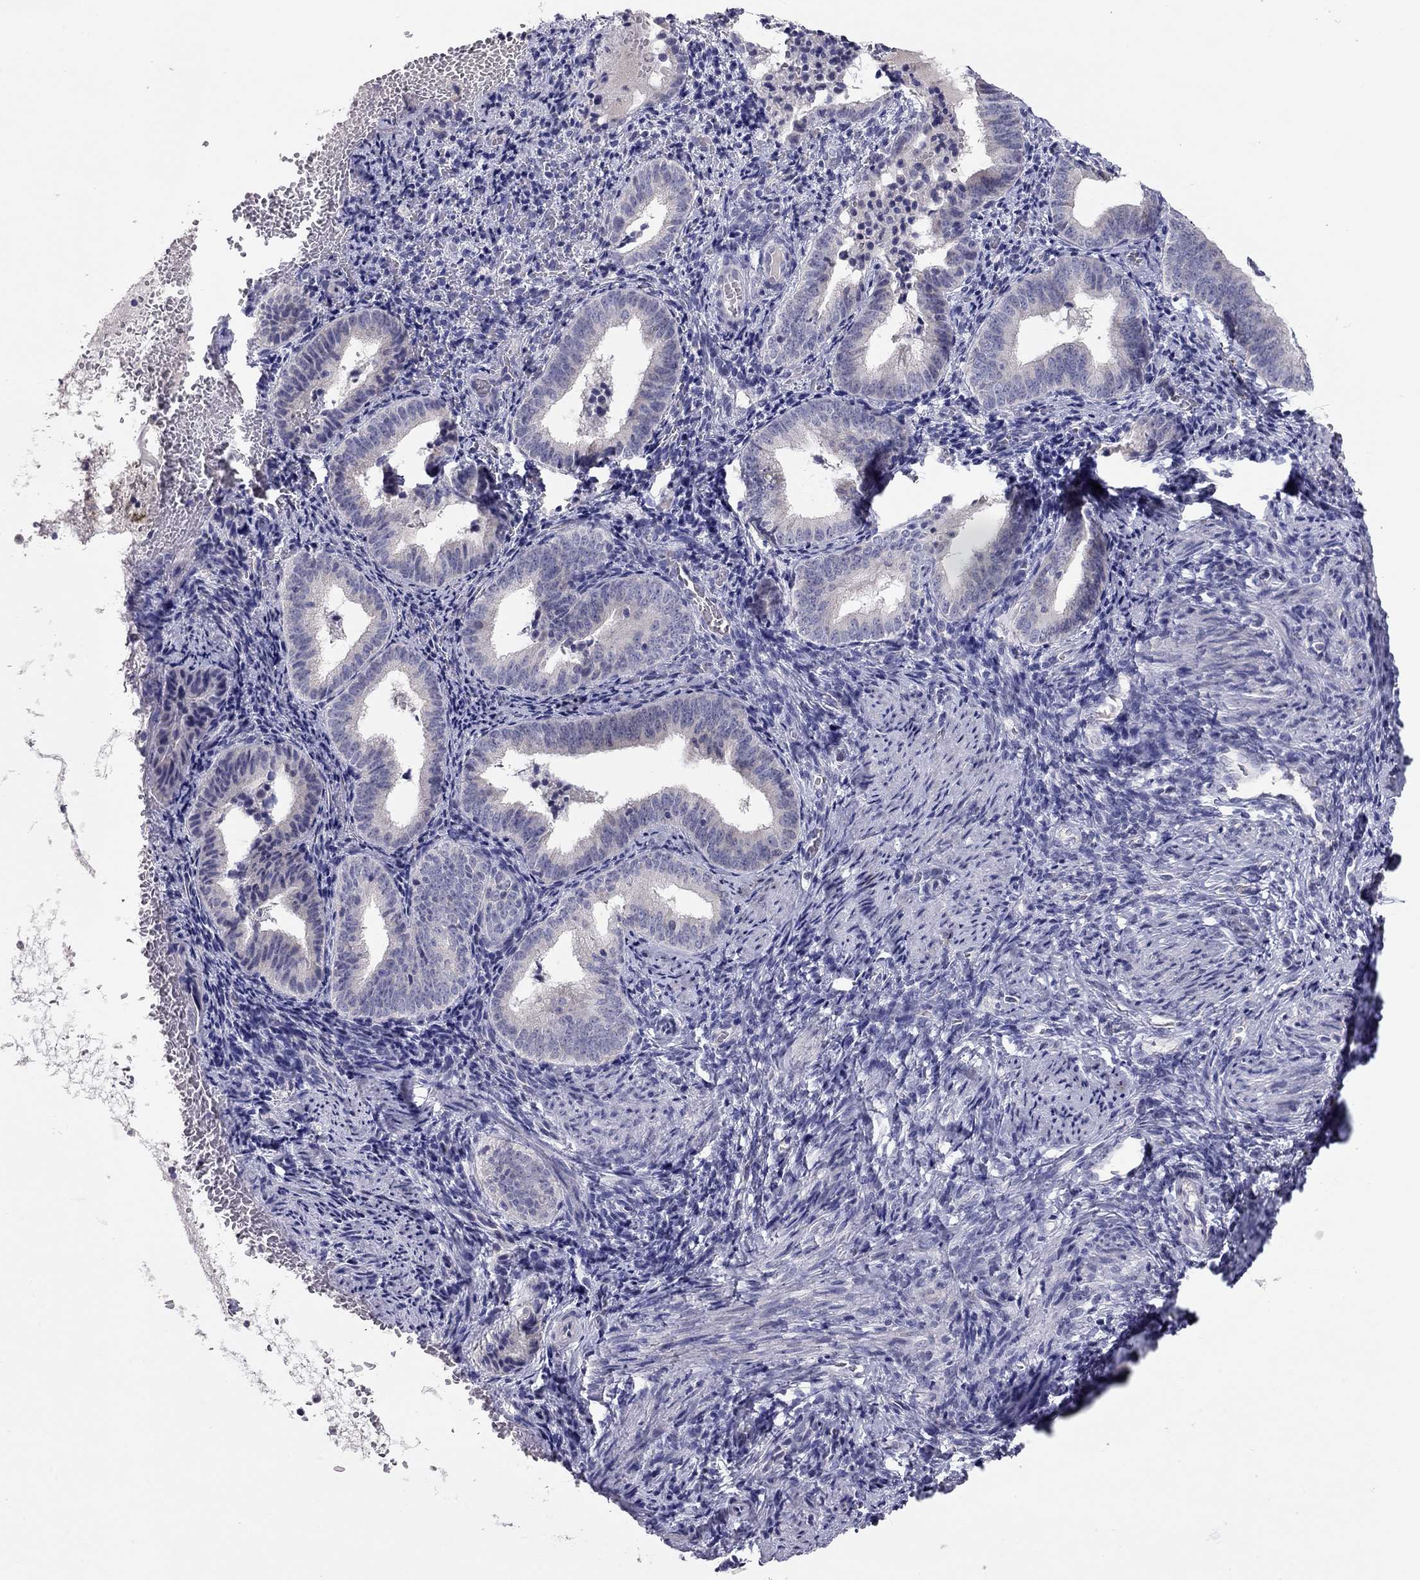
{"staining": {"intensity": "negative", "quantity": "none", "location": "none"}, "tissue": "endometrium", "cell_type": "Cells in endometrial stroma", "image_type": "normal", "snomed": [{"axis": "morphology", "description": "Normal tissue, NOS"}, {"axis": "topography", "description": "Endometrium"}], "caption": "An IHC micrograph of benign endometrium is shown. There is no staining in cells in endometrial stroma of endometrium. (DAB (3,3'-diaminobenzidine) IHC with hematoxylin counter stain).", "gene": "SCARB1", "patient": {"sex": "female", "age": 42}}